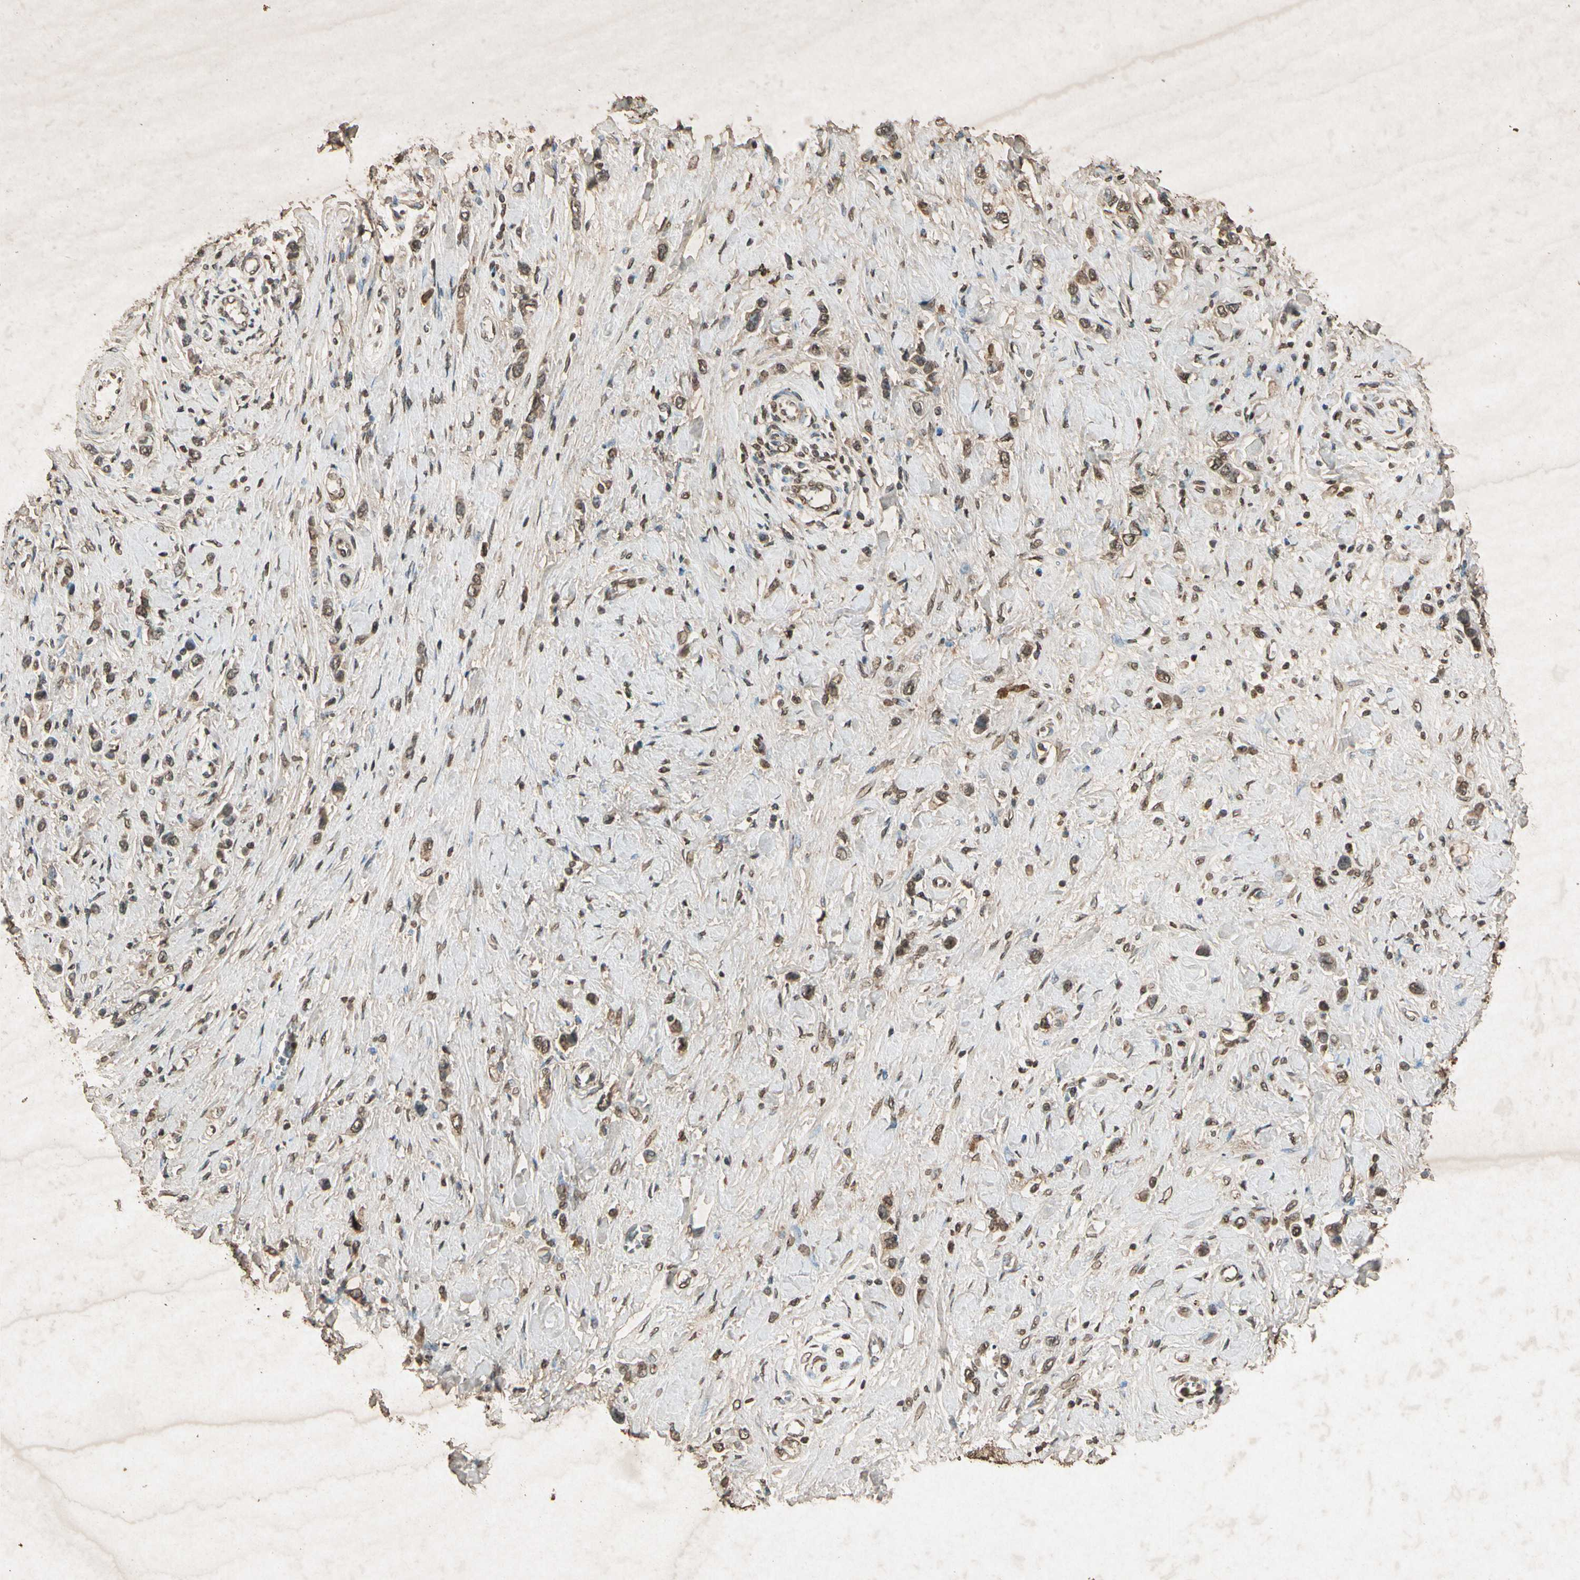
{"staining": {"intensity": "weak", "quantity": "25%-75%", "location": "cytoplasmic/membranous,nuclear"}, "tissue": "stomach cancer", "cell_type": "Tumor cells", "image_type": "cancer", "snomed": [{"axis": "morphology", "description": "Normal tissue, NOS"}, {"axis": "morphology", "description": "Adenocarcinoma, NOS"}, {"axis": "topography", "description": "Stomach, upper"}, {"axis": "topography", "description": "Stomach"}], "caption": "A low amount of weak cytoplasmic/membranous and nuclear staining is appreciated in about 25%-75% of tumor cells in stomach cancer tissue.", "gene": "GC", "patient": {"sex": "female", "age": 65}}